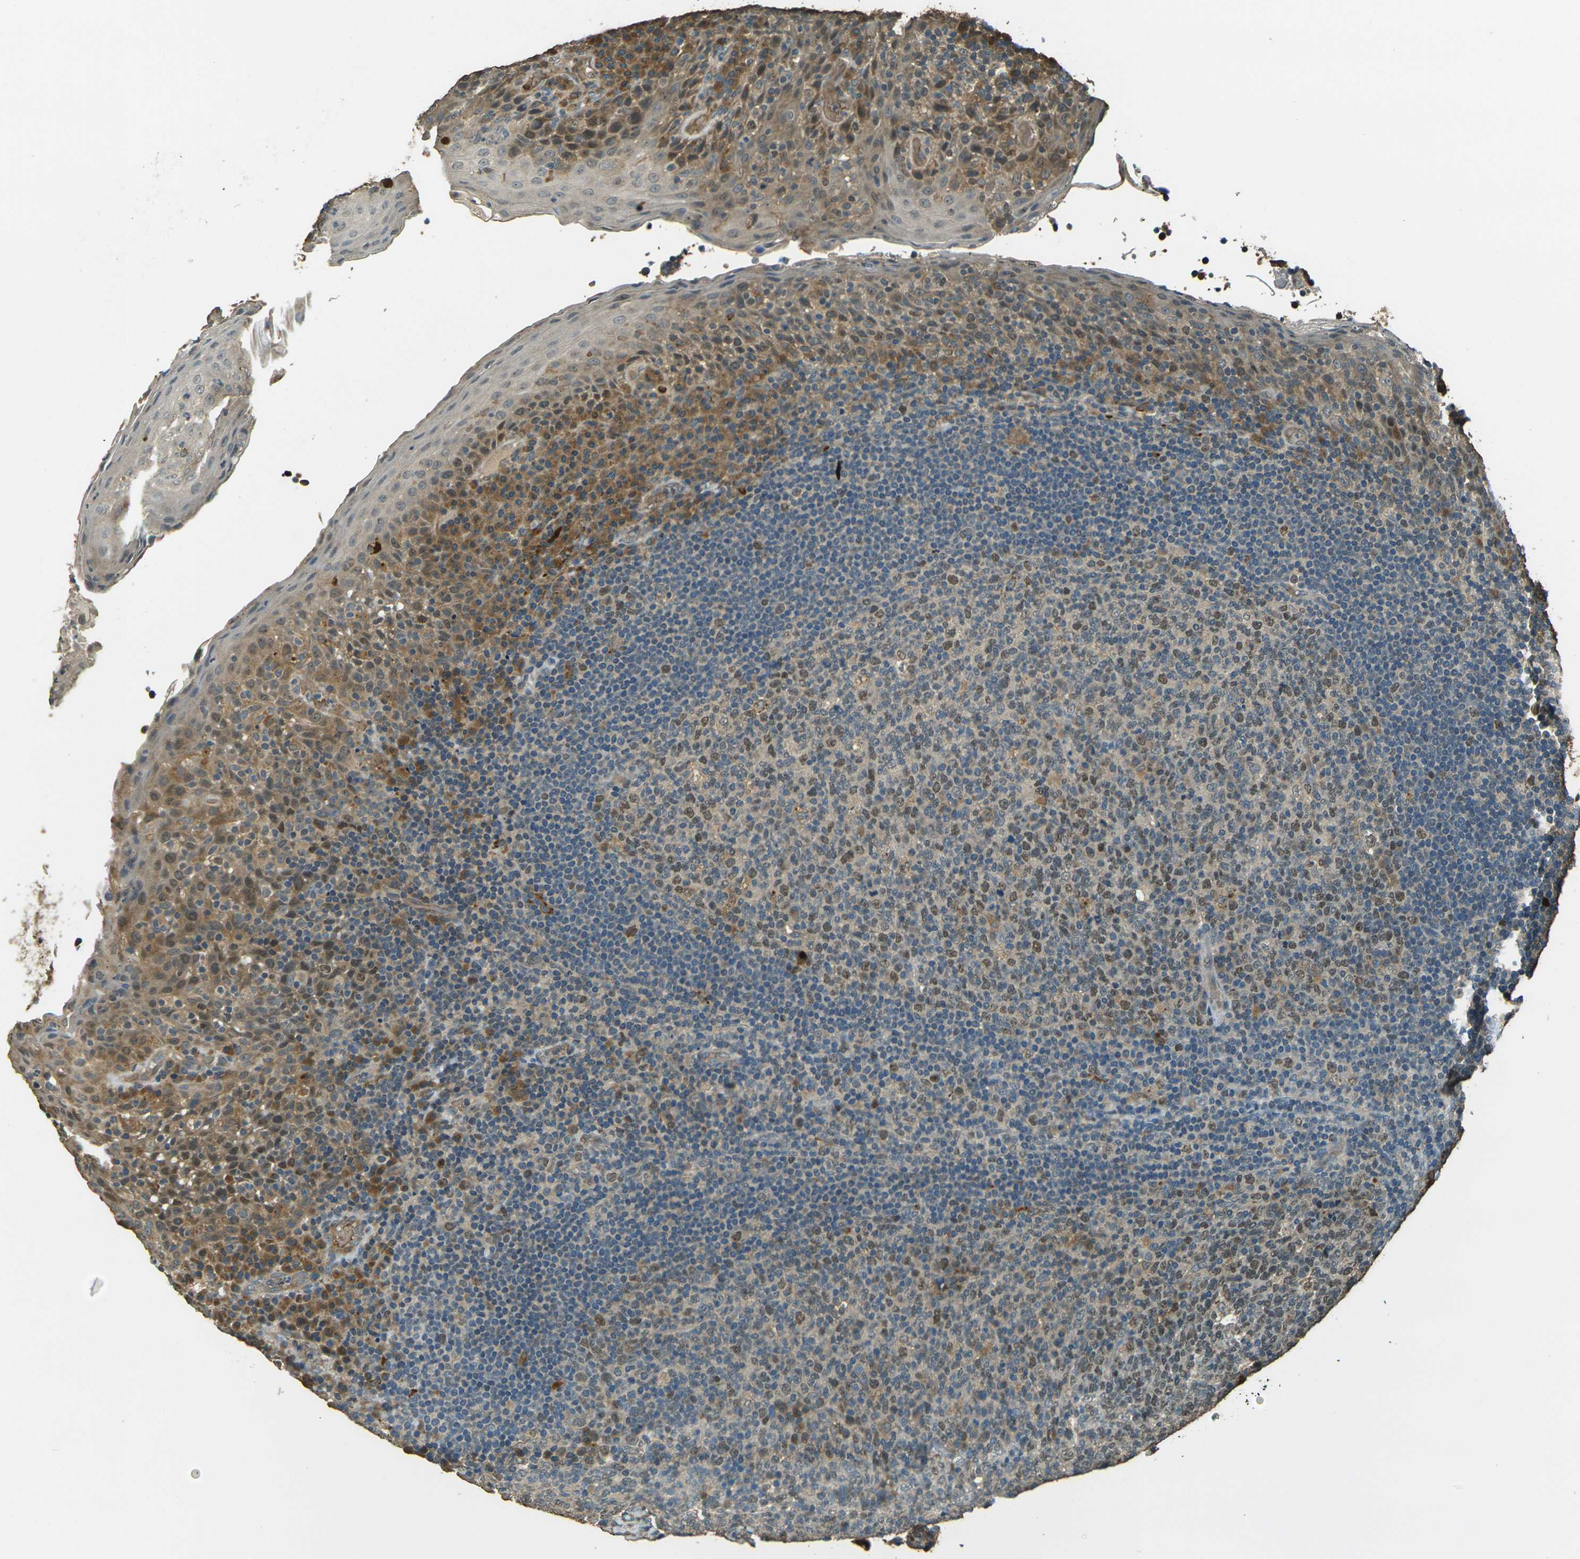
{"staining": {"intensity": "moderate", "quantity": "25%-75%", "location": "cytoplasmic/membranous,nuclear"}, "tissue": "tonsil", "cell_type": "Germinal center cells", "image_type": "normal", "snomed": [{"axis": "morphology", "description": "Normal tissue, NOS"}, {"axis": "topography", "description": "Tonsil"}], "caption": "This image demonstrates benign tonsil stained with immunohistochemistry to label a protein in brown. The cytoplasmic/membranous,nuclear of germinal center cells show moderate positivity for the protein. Nuclei are counter-stained blue.", "gene": "TOR1A", "patient": {"sex": "male", "age": 17}}